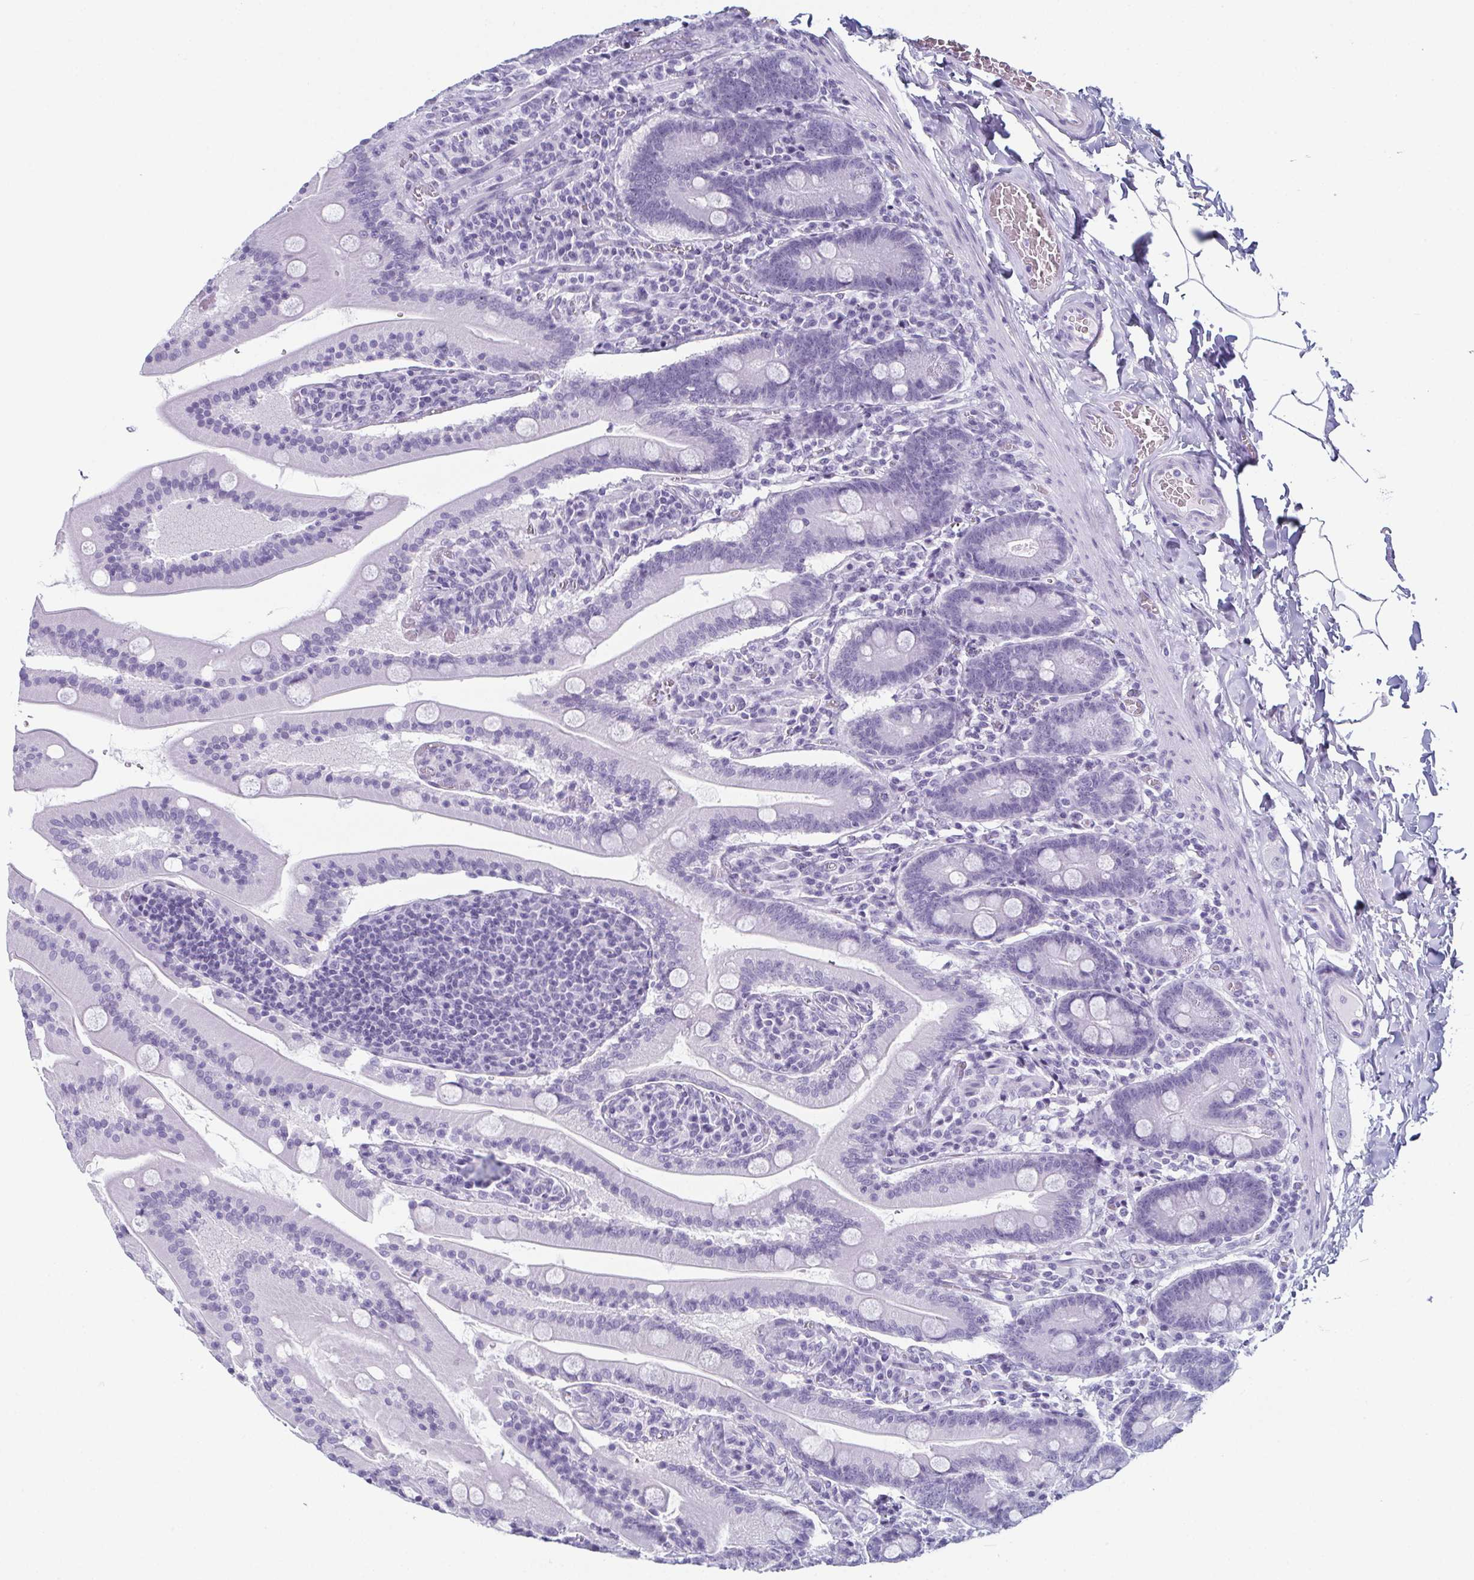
{"staining": {"intensity": "negative", "quantity": "none", "location": "none"}, "tissue": "small intestine", "cell_type": "Glandular cells", "image_type": "normal", "snomed": [{"axis": "morphology", "description": "Normal tissue, NOS"}, {"axis": "topography", "description": "Small intestine"}], "caption": "High power microscopy photomicrograph of an immunohistochemistry image of normal small intestine, revealing no significant staining in glandular cells. Nuclei are stained in blue.", "gene": "ENKUR", "patient": {"sex": "male", "age": 37}}